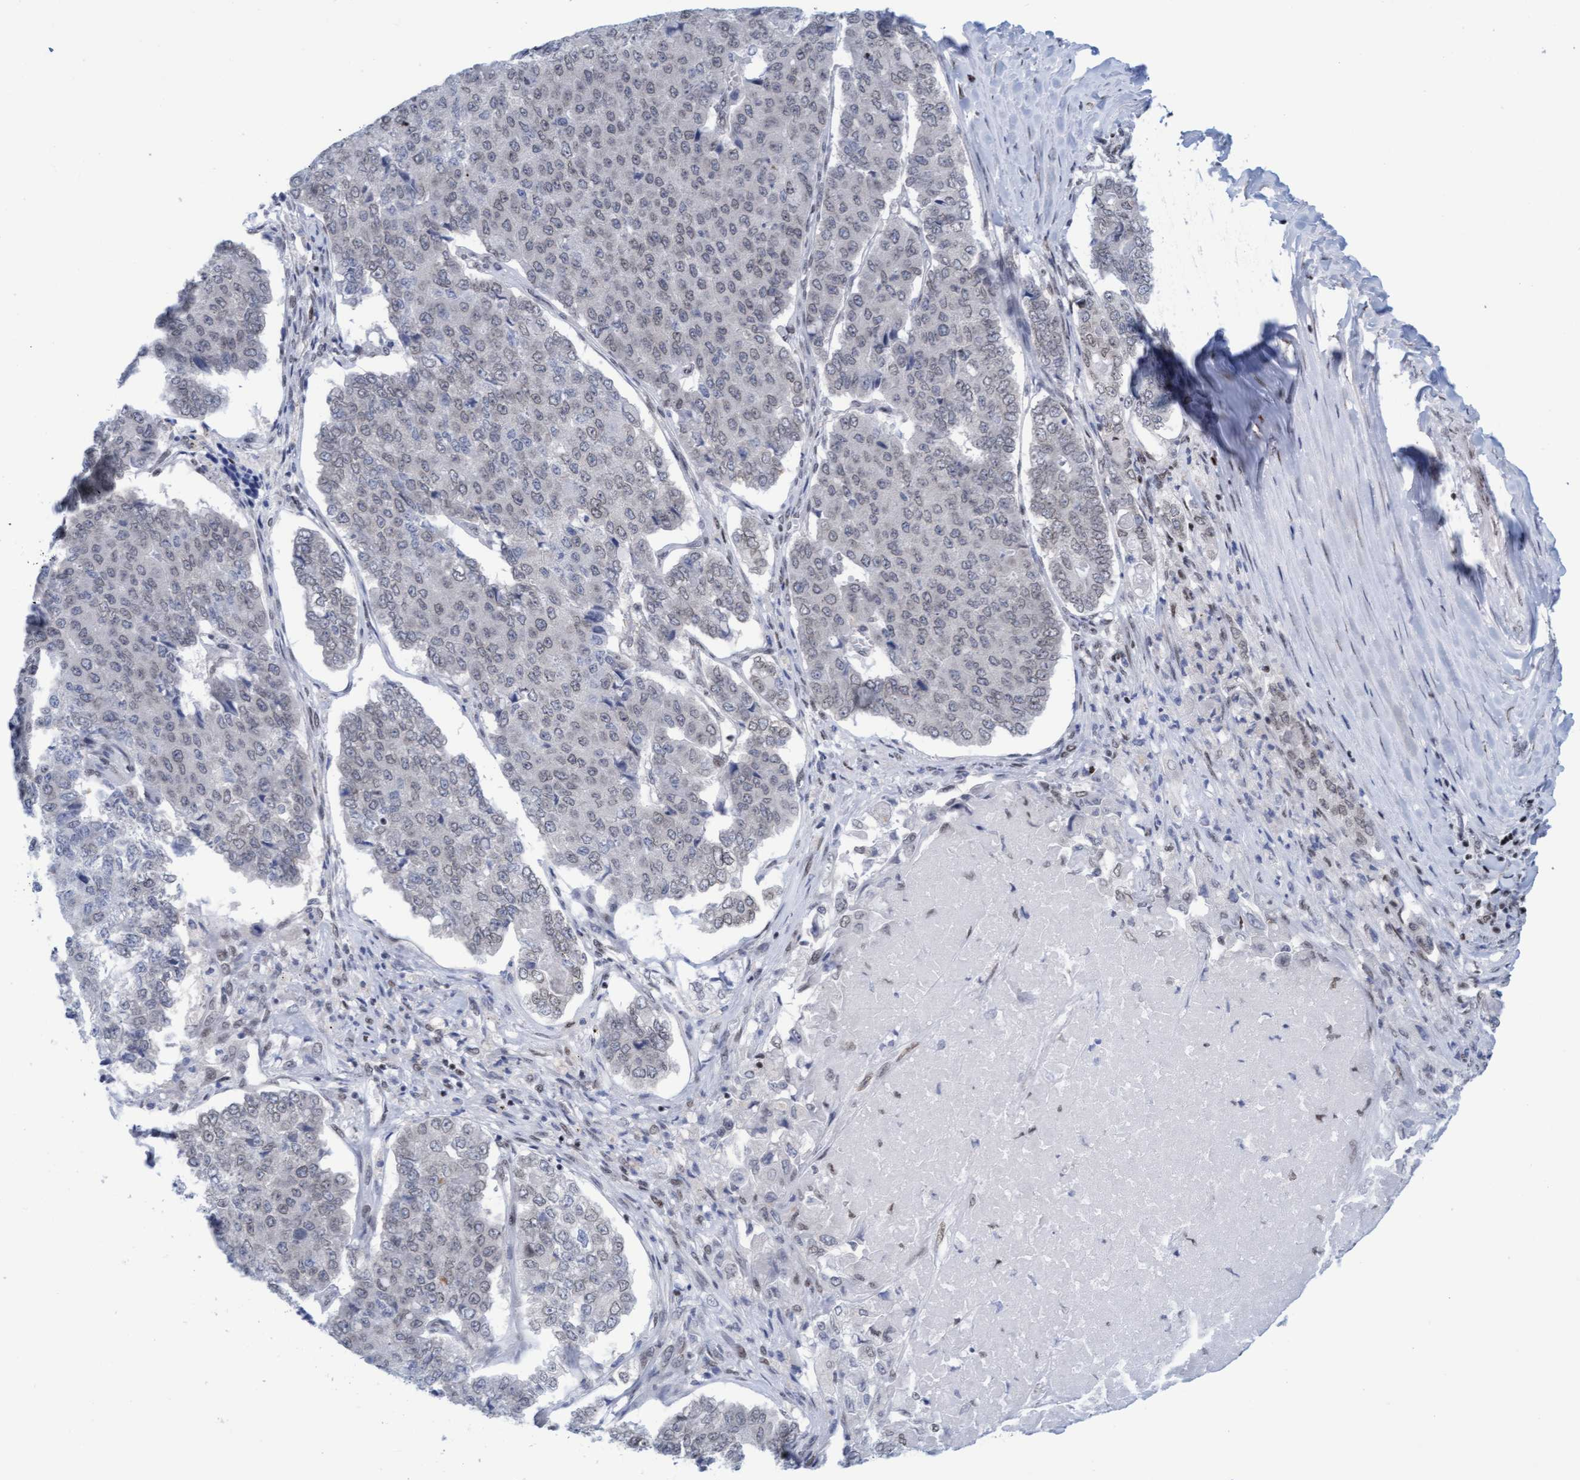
{"staining": {"intensity": "negative", "quantity": "none", "location": "none"}, "tissue": "pancreatic cancer", "cell_type": "Tumor cells", "image_type": "cancer", "snomed": [{"axis": "morphology", "description": "Adenocarcinoma, NOS"}, {"axis": "topography", "description": "Pancreas"}], "caption": "A micrograph of human adenocarcinoma (pancreatic) is negative for staining in tumor cells. (Stains: DAB immunohistochemistry (IHC) with hematoxylin counter stain, Microscopy: brightfield microscopy at high magnification).", "gene": "GLRX2", "patient": {"sex": "male", "age": 50}}